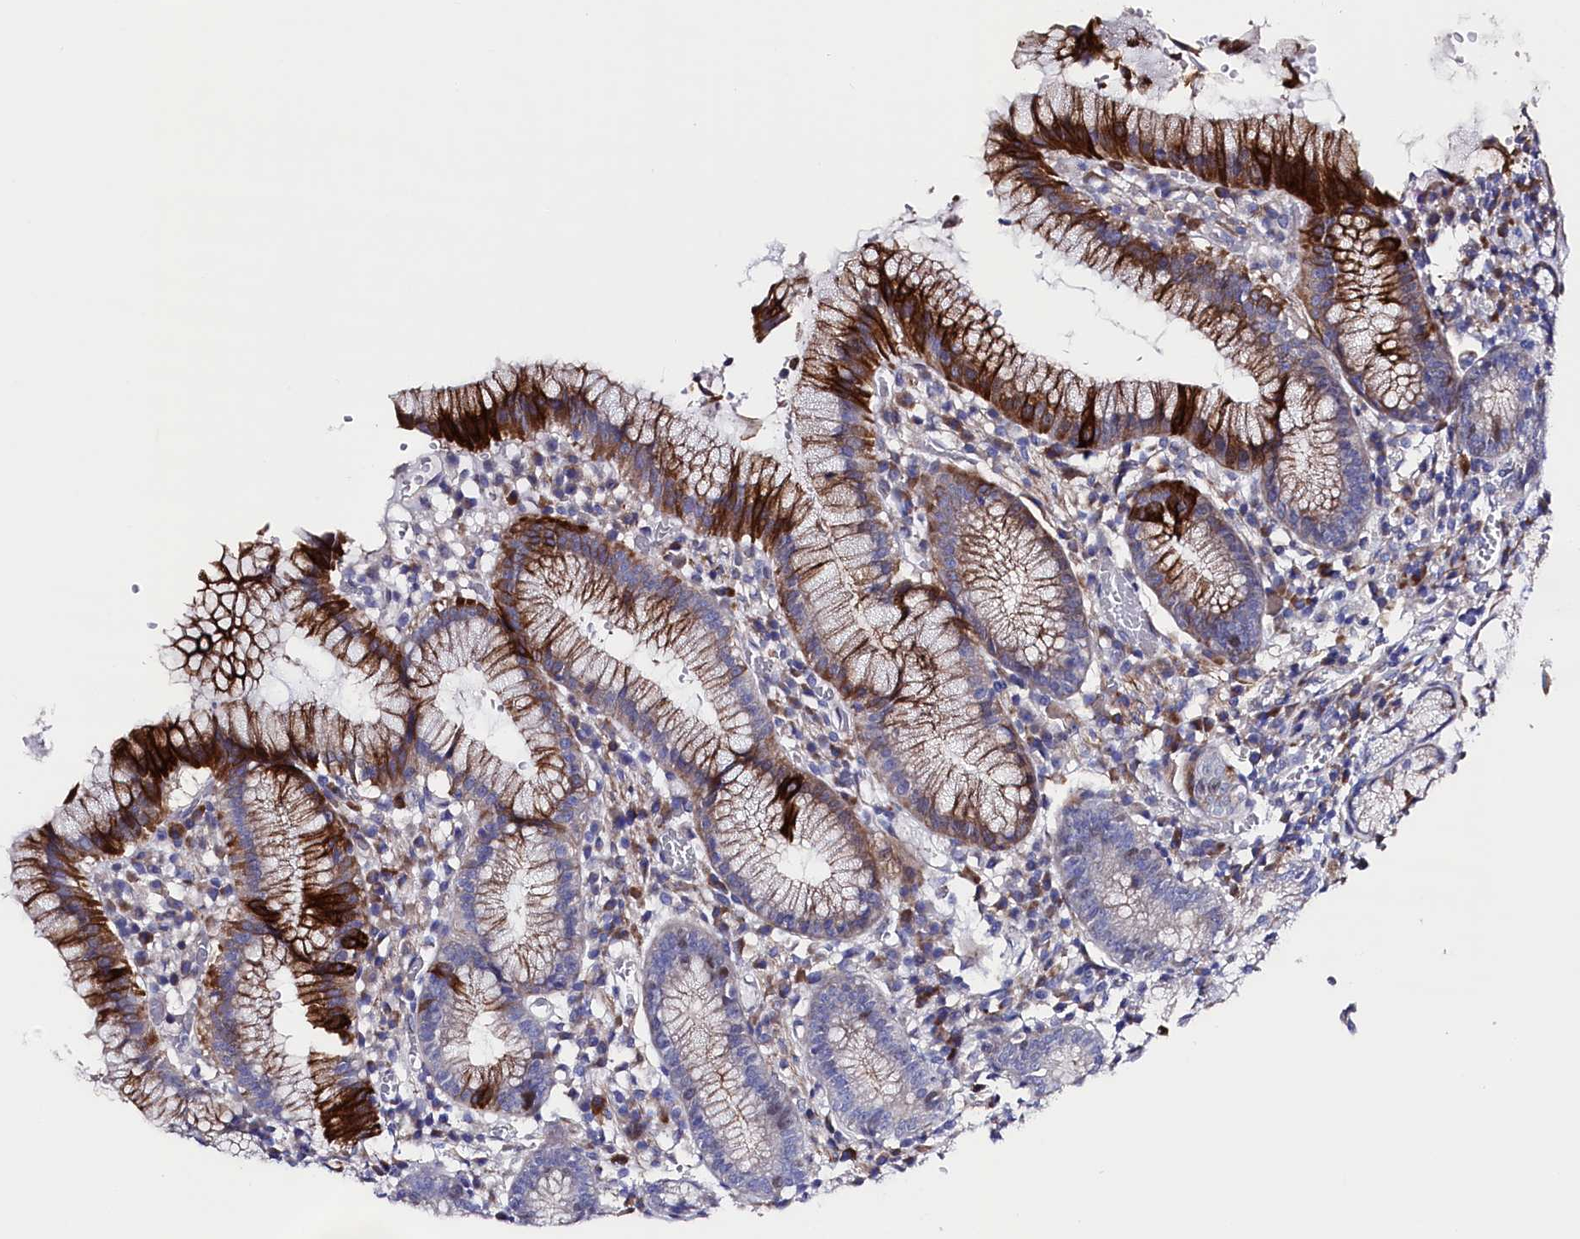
{"staining": {"intensity": "strong", "quantity": "25%-75%", "location": "cytoplasmic/membranous"}, "tissue": "stomach", "cell_type": "Glandular cells", "image_type": "normal", "snomed": [{"axis": "morphology", "description": "Normal tissue, NOS"}, {"axis": "topography", "description": "Stomach"}], "caption": "This micrograph reveals unremarkable stomach stained with immunohistochemistry (IHC) to label a protein in brown. The cytoplasmic/membranous of glandular cells show strong positivity for the protein. Nuclei are counter-stained blue.", "gene": "WNT8A", "patient": {"sex": "male", "age": 55}}